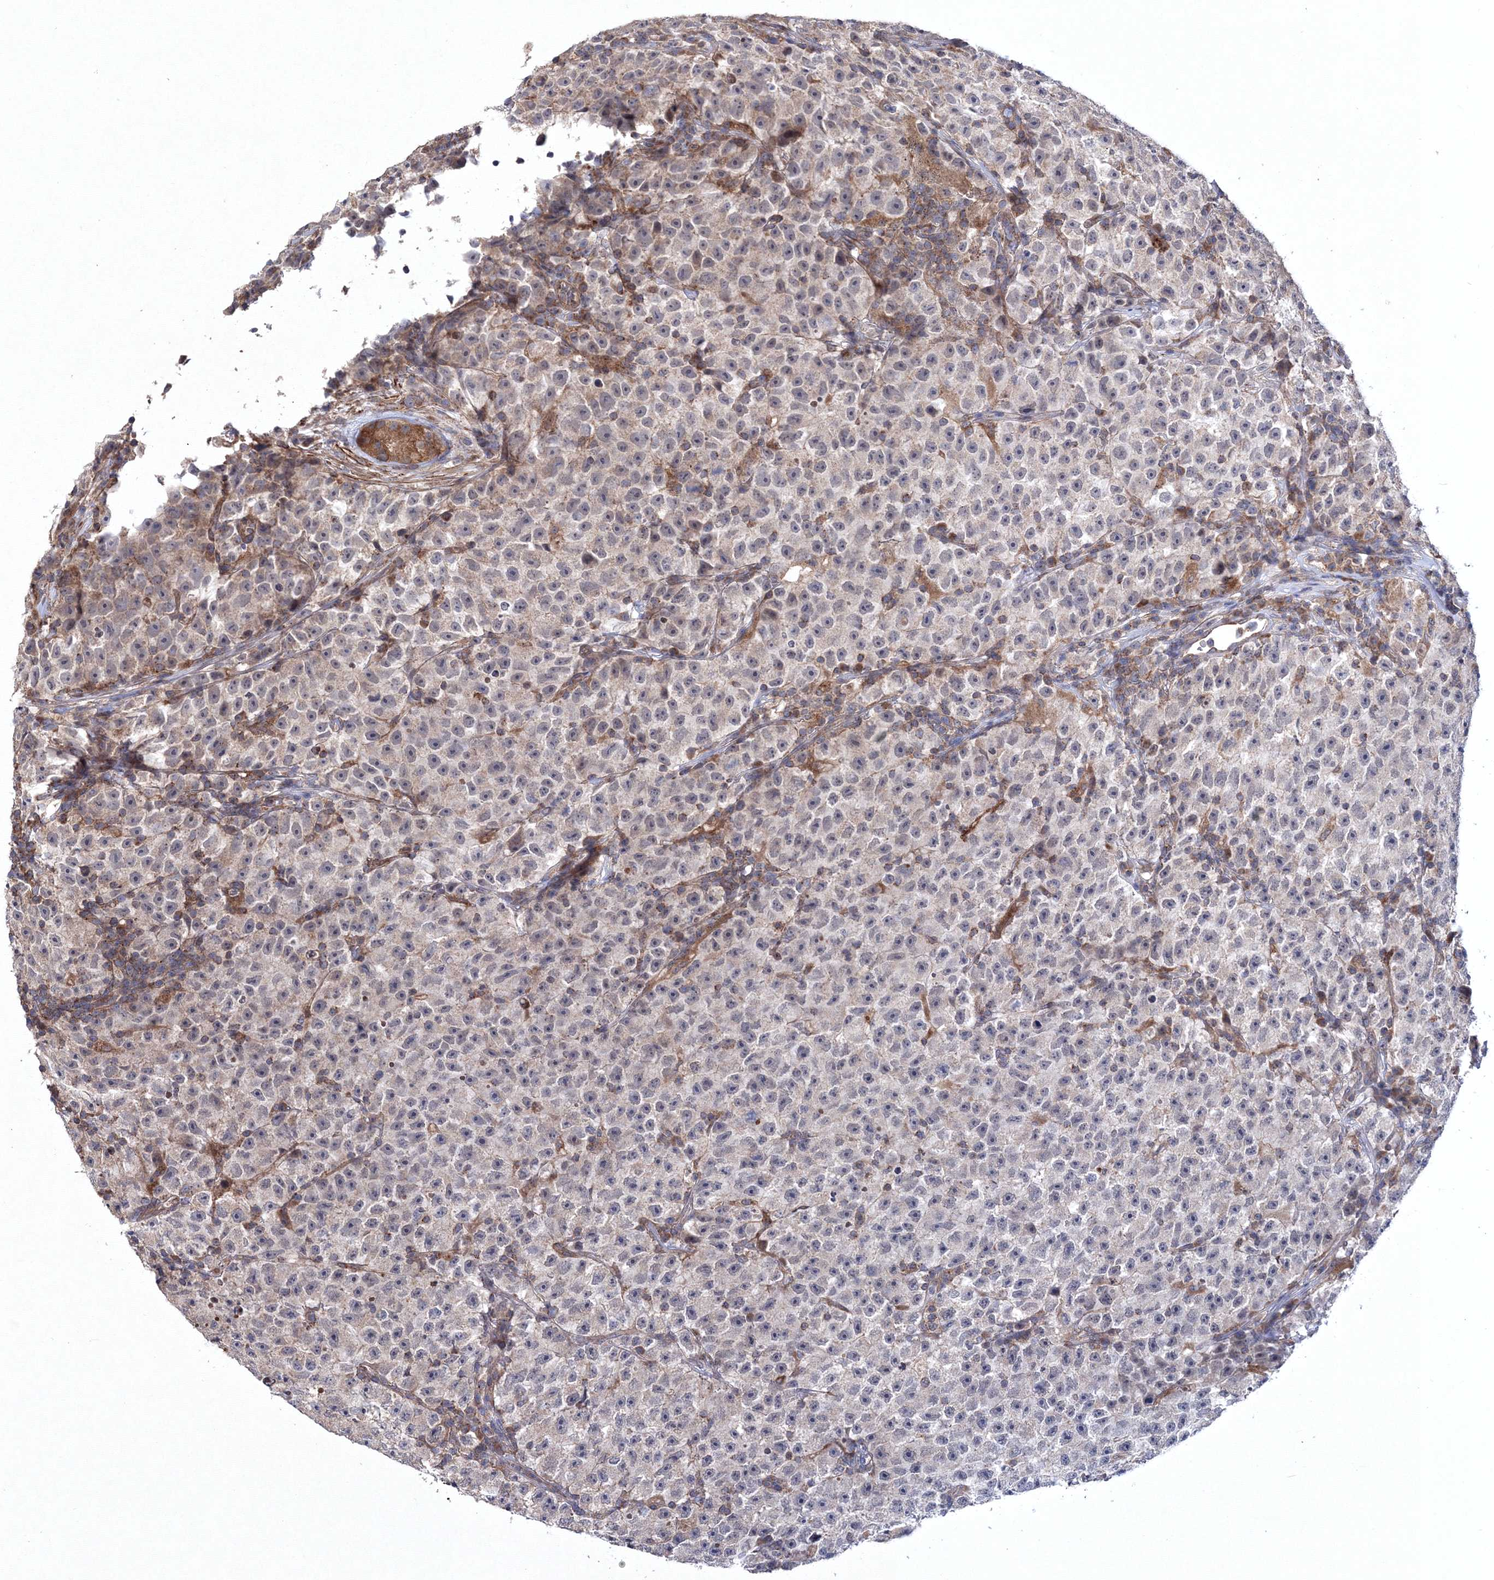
{"staining": {"intensity": "negative", "quantity": "none", "location": "none"}, "tissue": "testis cancer", "cell_type": "Tumor cells", "image_type": "cancer", "snomed": [{"axis": "morphology", "description": "Seminoma, NOS"}, {"axis": "topography", "description": "Testis"}], "caption": "A micrograph of seminoma (testis) stained for a protein demonstrates no brown staining in tumor cells.", "gene": "PPP2R2B", "patient": {"sex": "male", "age": 22}}